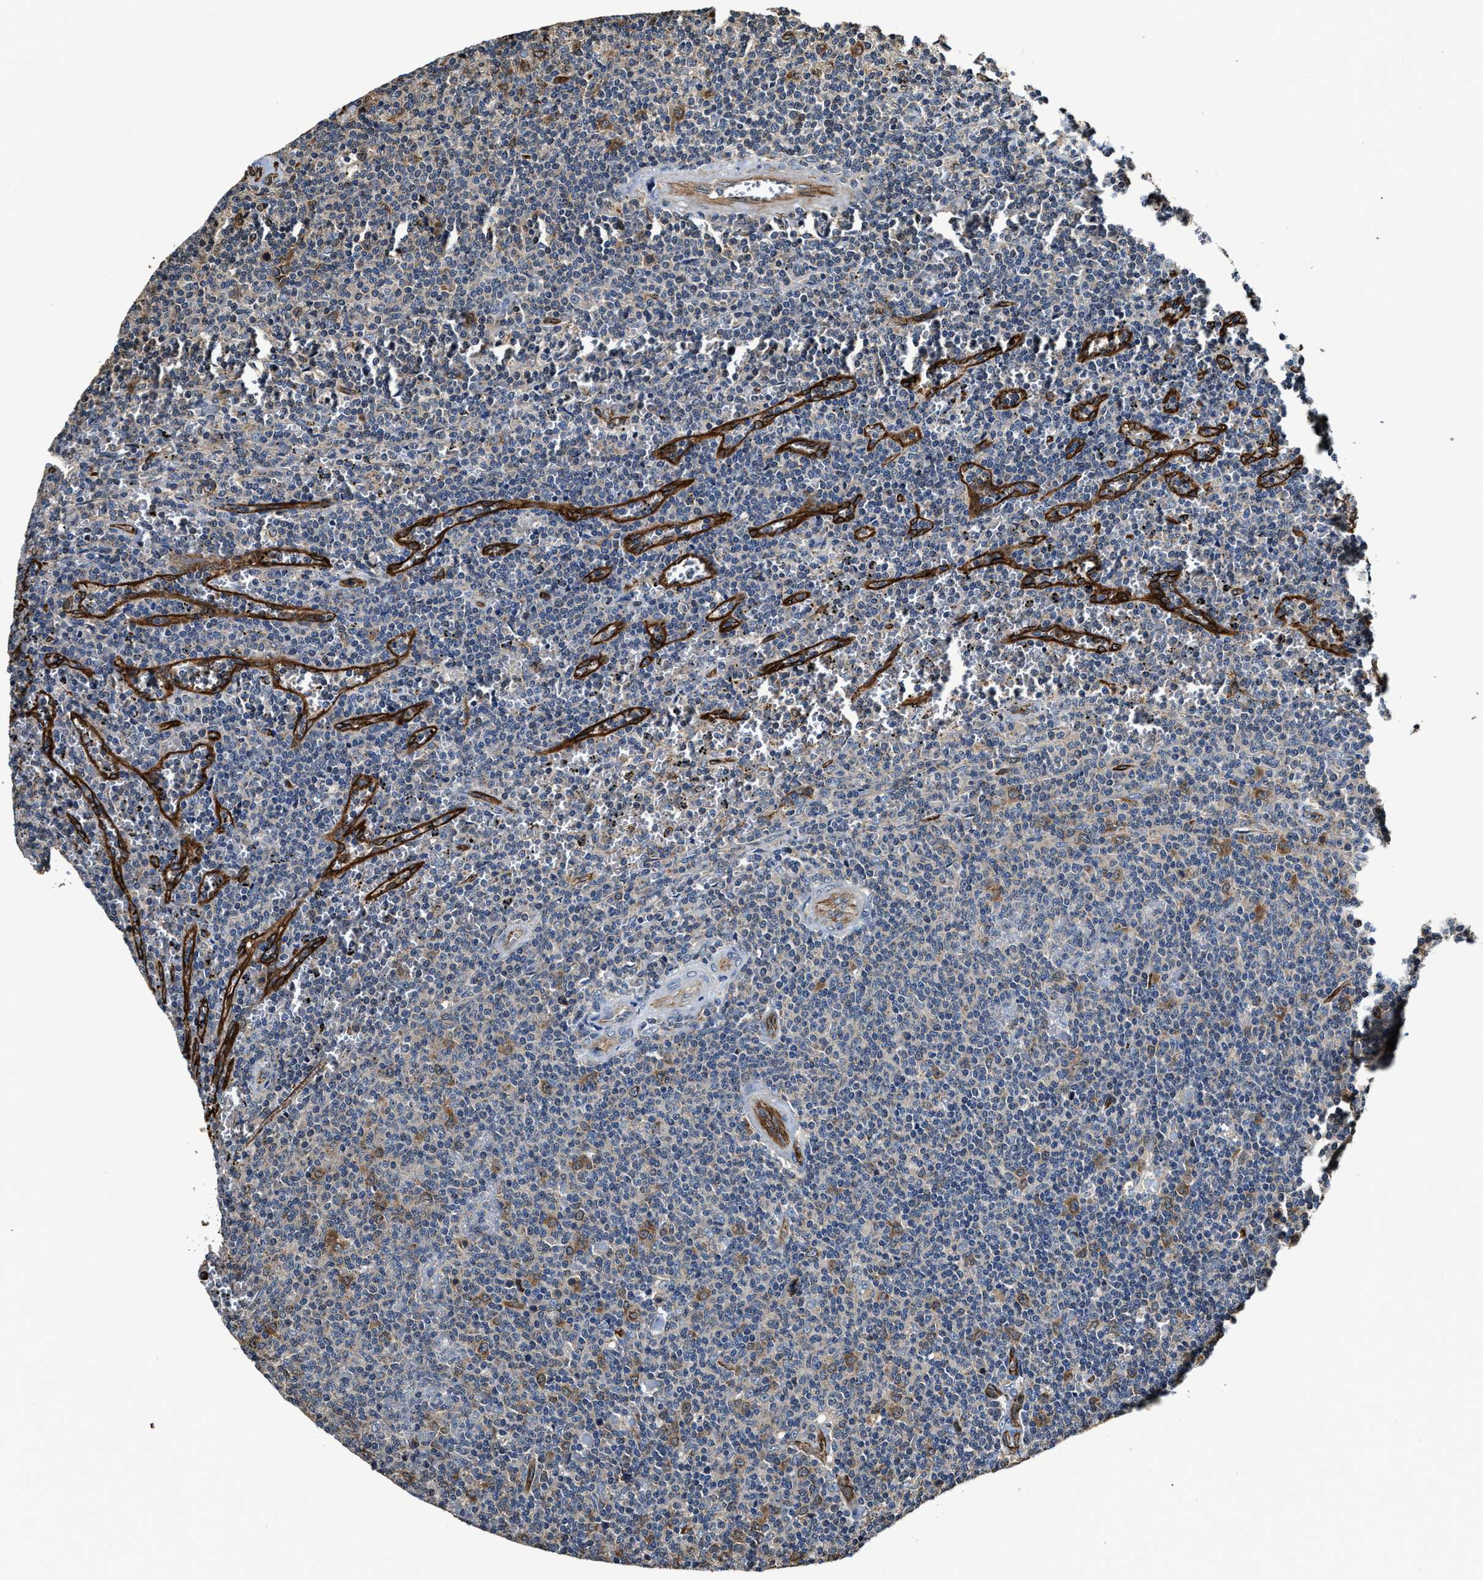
{"staining": {"intensity": "weak", "quantity": "<25%", "location": "cytoplasmic/membranous"}, "tissue": "lymphoma", "cell_type": "Tumor cells", "image_type": "cancer", "snomed": [{"axis": "morphology", "description": "Malignant lymphoma, non-Hodgkin's type, Low grade"}, {"axis": "topography", "description": "Spleen"}], "caption": "DAB (3,3'-diaminobenzidine) immunohistochemical staining of lymphoma displays no significant expression in tumor cells.", "gene": "GFRA3", "patient": {"sex": "female", "age": 50}}